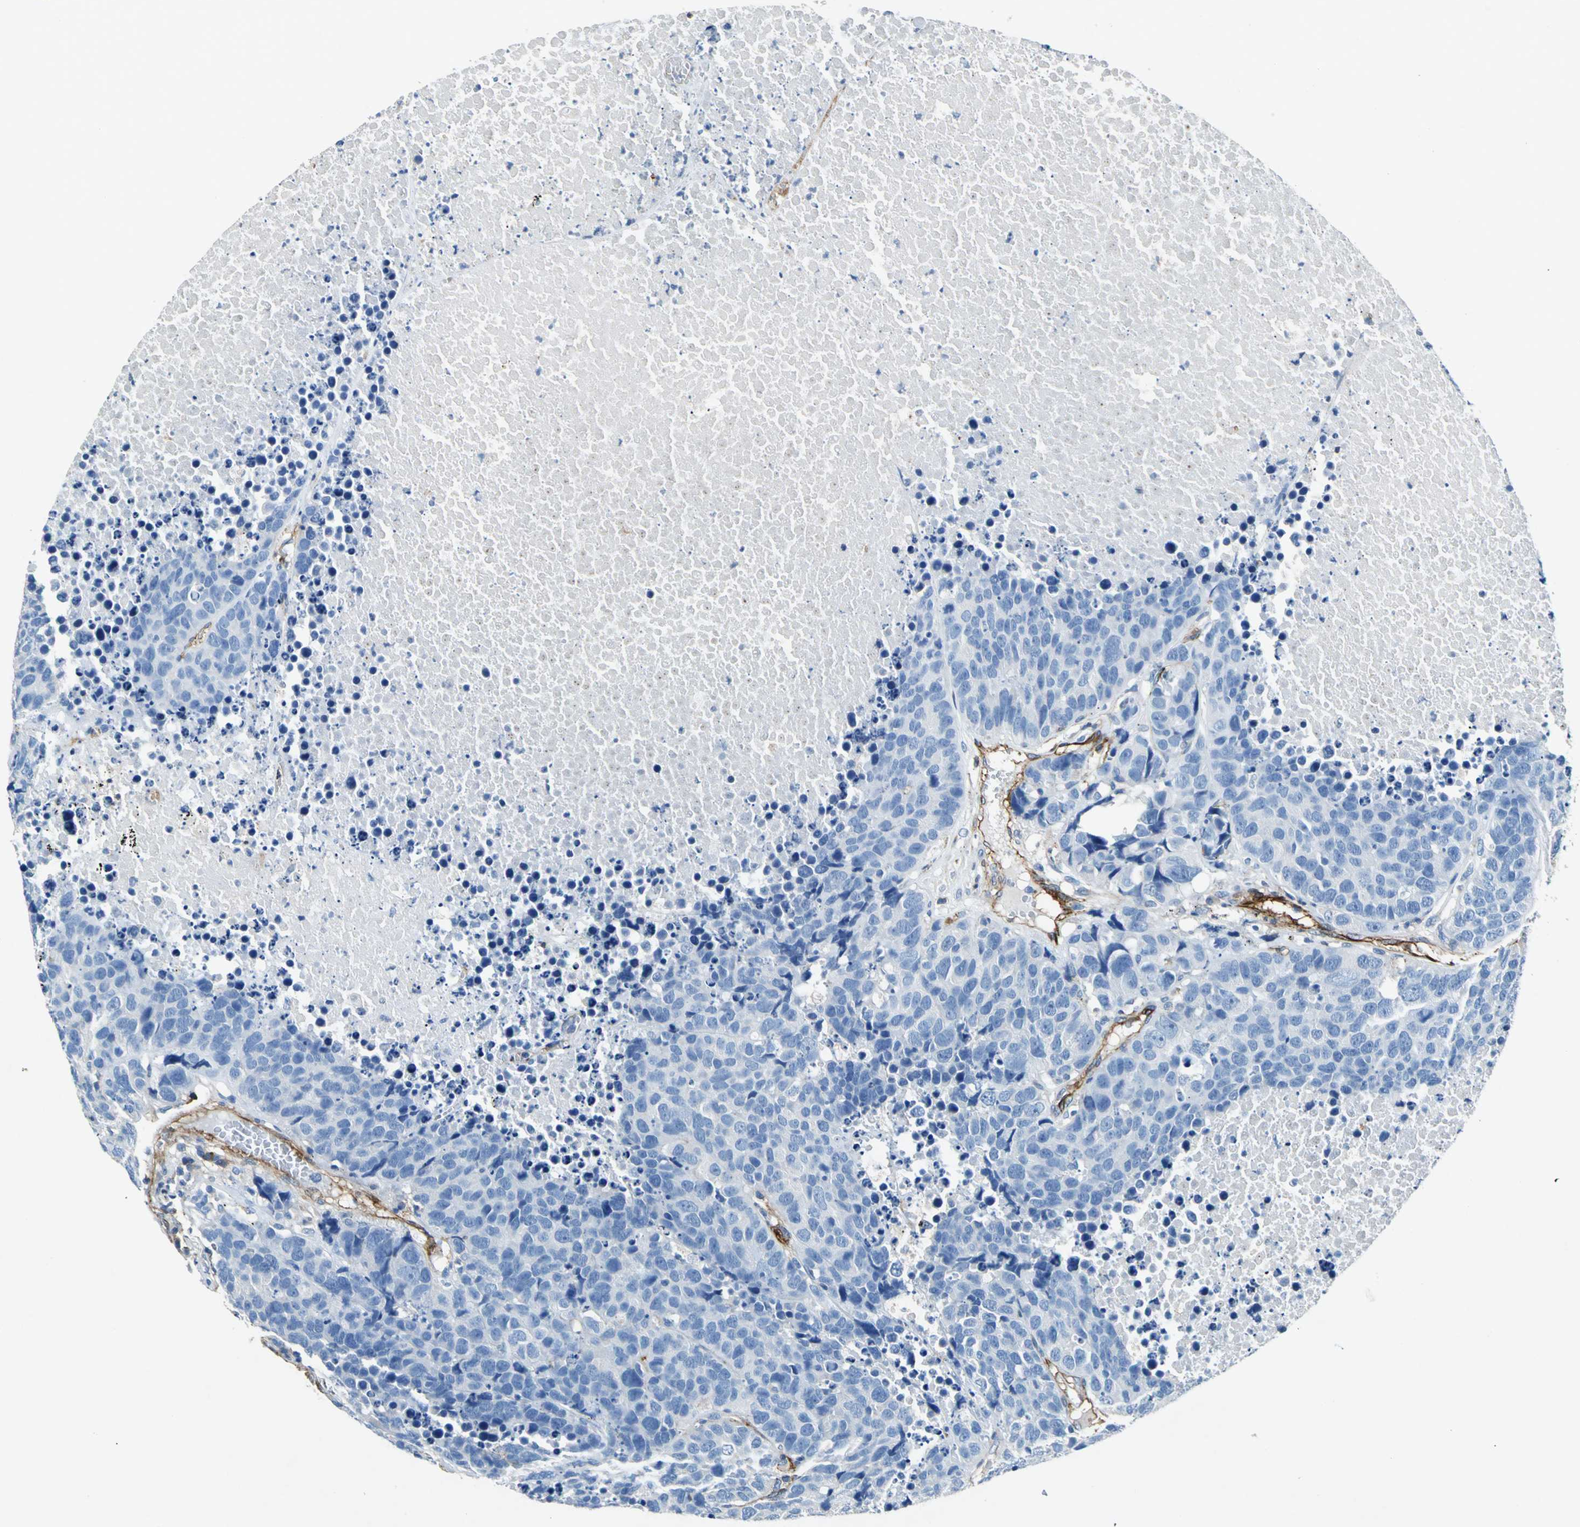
{"staining": {"intensity": "negative", "quantity": "none", "location": "none"}, "tissue": "carcinoid", "cell_type": "Tumor cells", "image_type": "cancer", "snomed": [{"axis": "morphology", "description": "Carcinoid, malignant, NOS"}, {"axis": "topography", "description": "Lung"}], "caption": "Tumor cells are negative for brown protein staining in carcinoid.", "gene": "RPS13", "patient": {"sex": "male", "age": 60}}